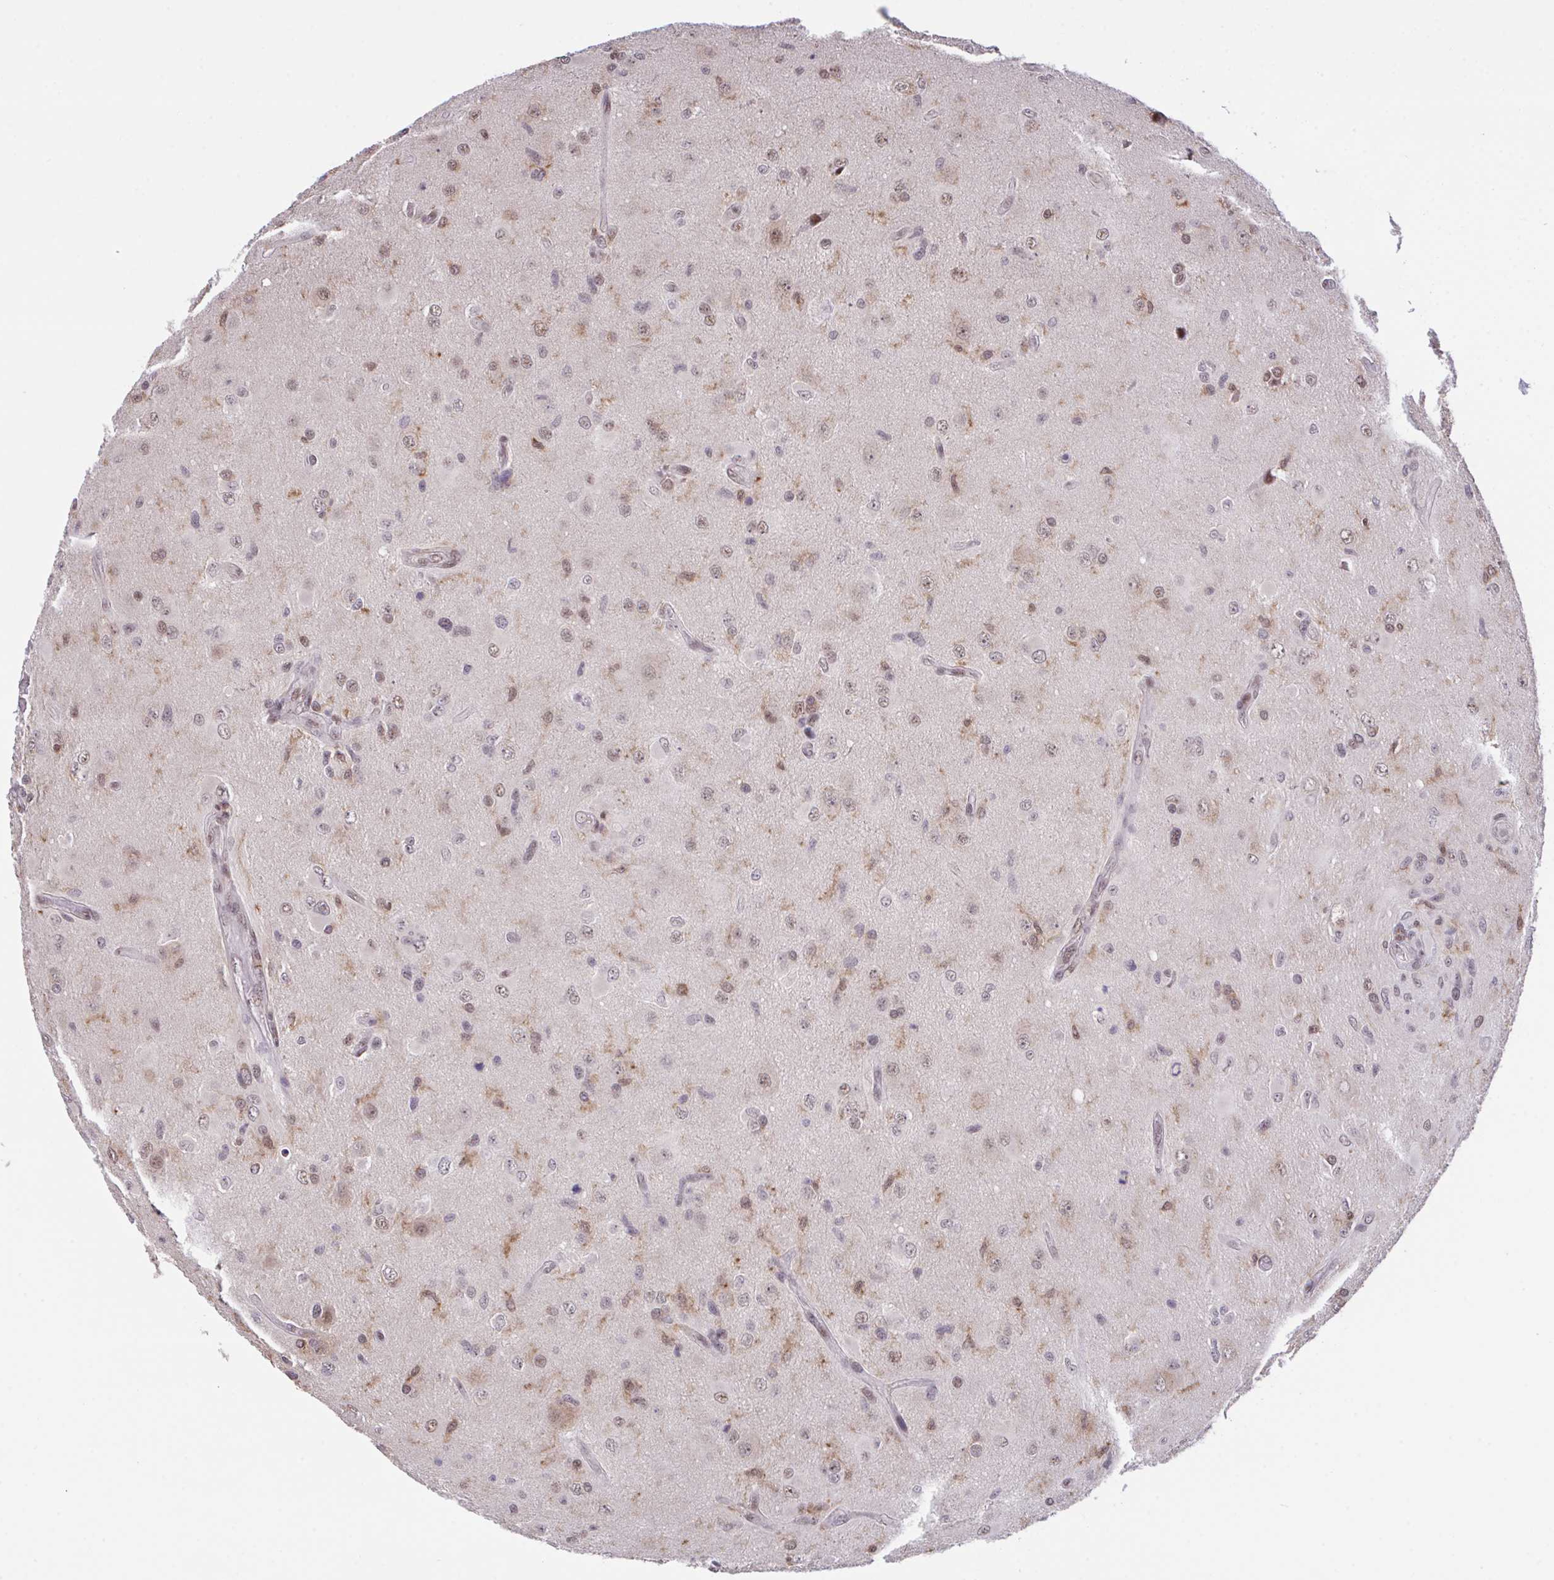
{"staining": {"intensity": "weak", "quantity": "25%-75%", "location": "nuclear"}, "tissue": "glioma", "cell_type": "Tumor cells", "image_type": "cancer", "snomed": [{"axis": "morphology", "description": "Glioma, malignant, High grade"}, {"axis": "topography", "description": "Brain"}], "caption": "DAB (3,3'-diaminobenzidine) immunohistochemical staining of human malignant high-grade glioma shows weak nuclear protein staining in about 25%-75% of tumor cells.", "gene": "OR6K3", "patient": {"sex": "male", "age": 53}}